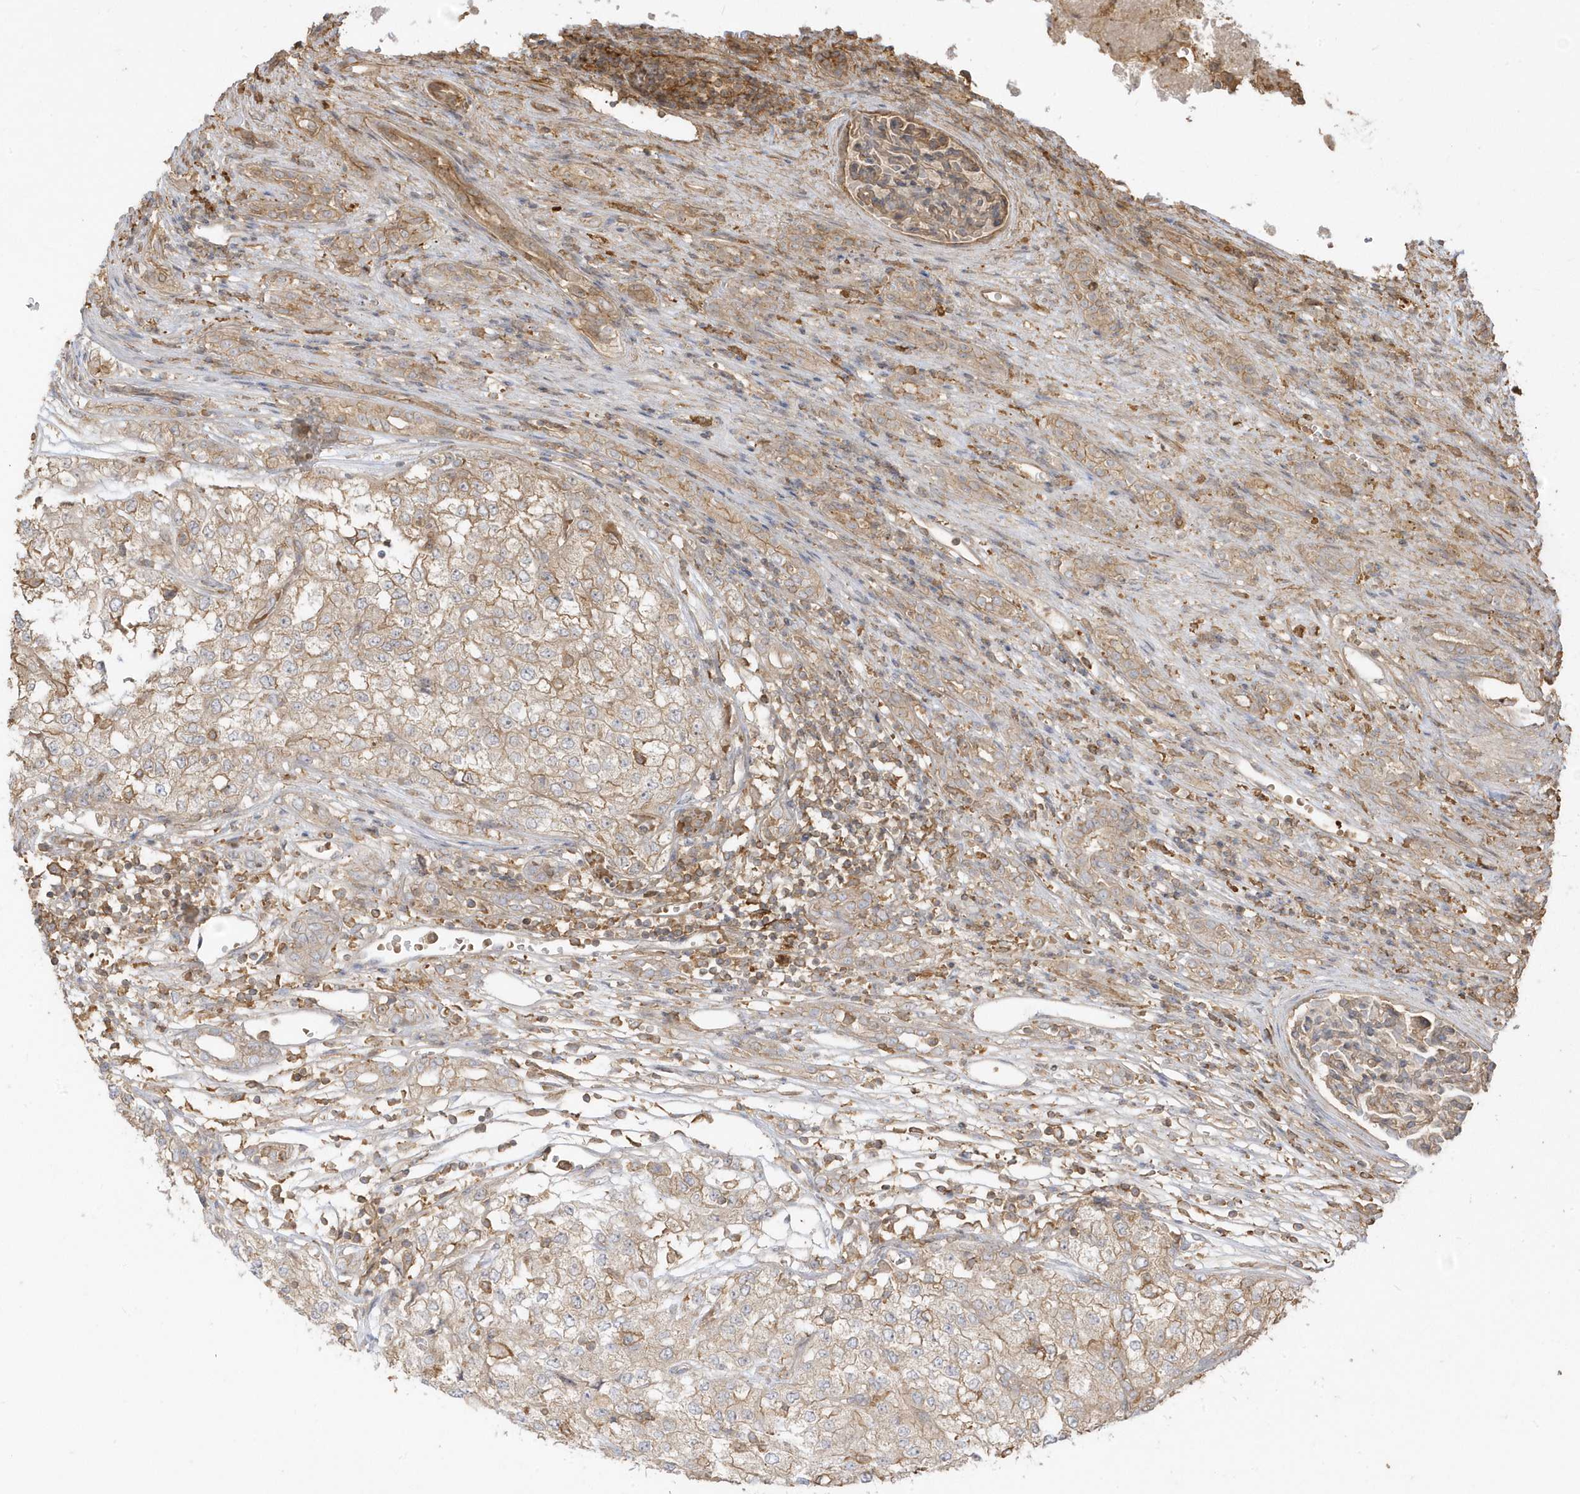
{"staining": {"intensity": "weak", "quantity": ">75%", "location": "cytoplasmic/membranous"}, "tissue": "renal cancer", "cell_type": "Tumor cells", "image_type": "cancer", "snomed": [{"axis": "morphology", "description": "Adenocarcinoma, NOS"}, {"axis": "topography", "description": "Kidney"}], "caption": "Renal cancer (adenocarcinoma) stained with a brown dye exhibits weak cytoplasmic/membranous positive staining in about >75% of tumor cells.", "gene": "ZBTB8A", "patient": {"sex": "female", "age": 54}}